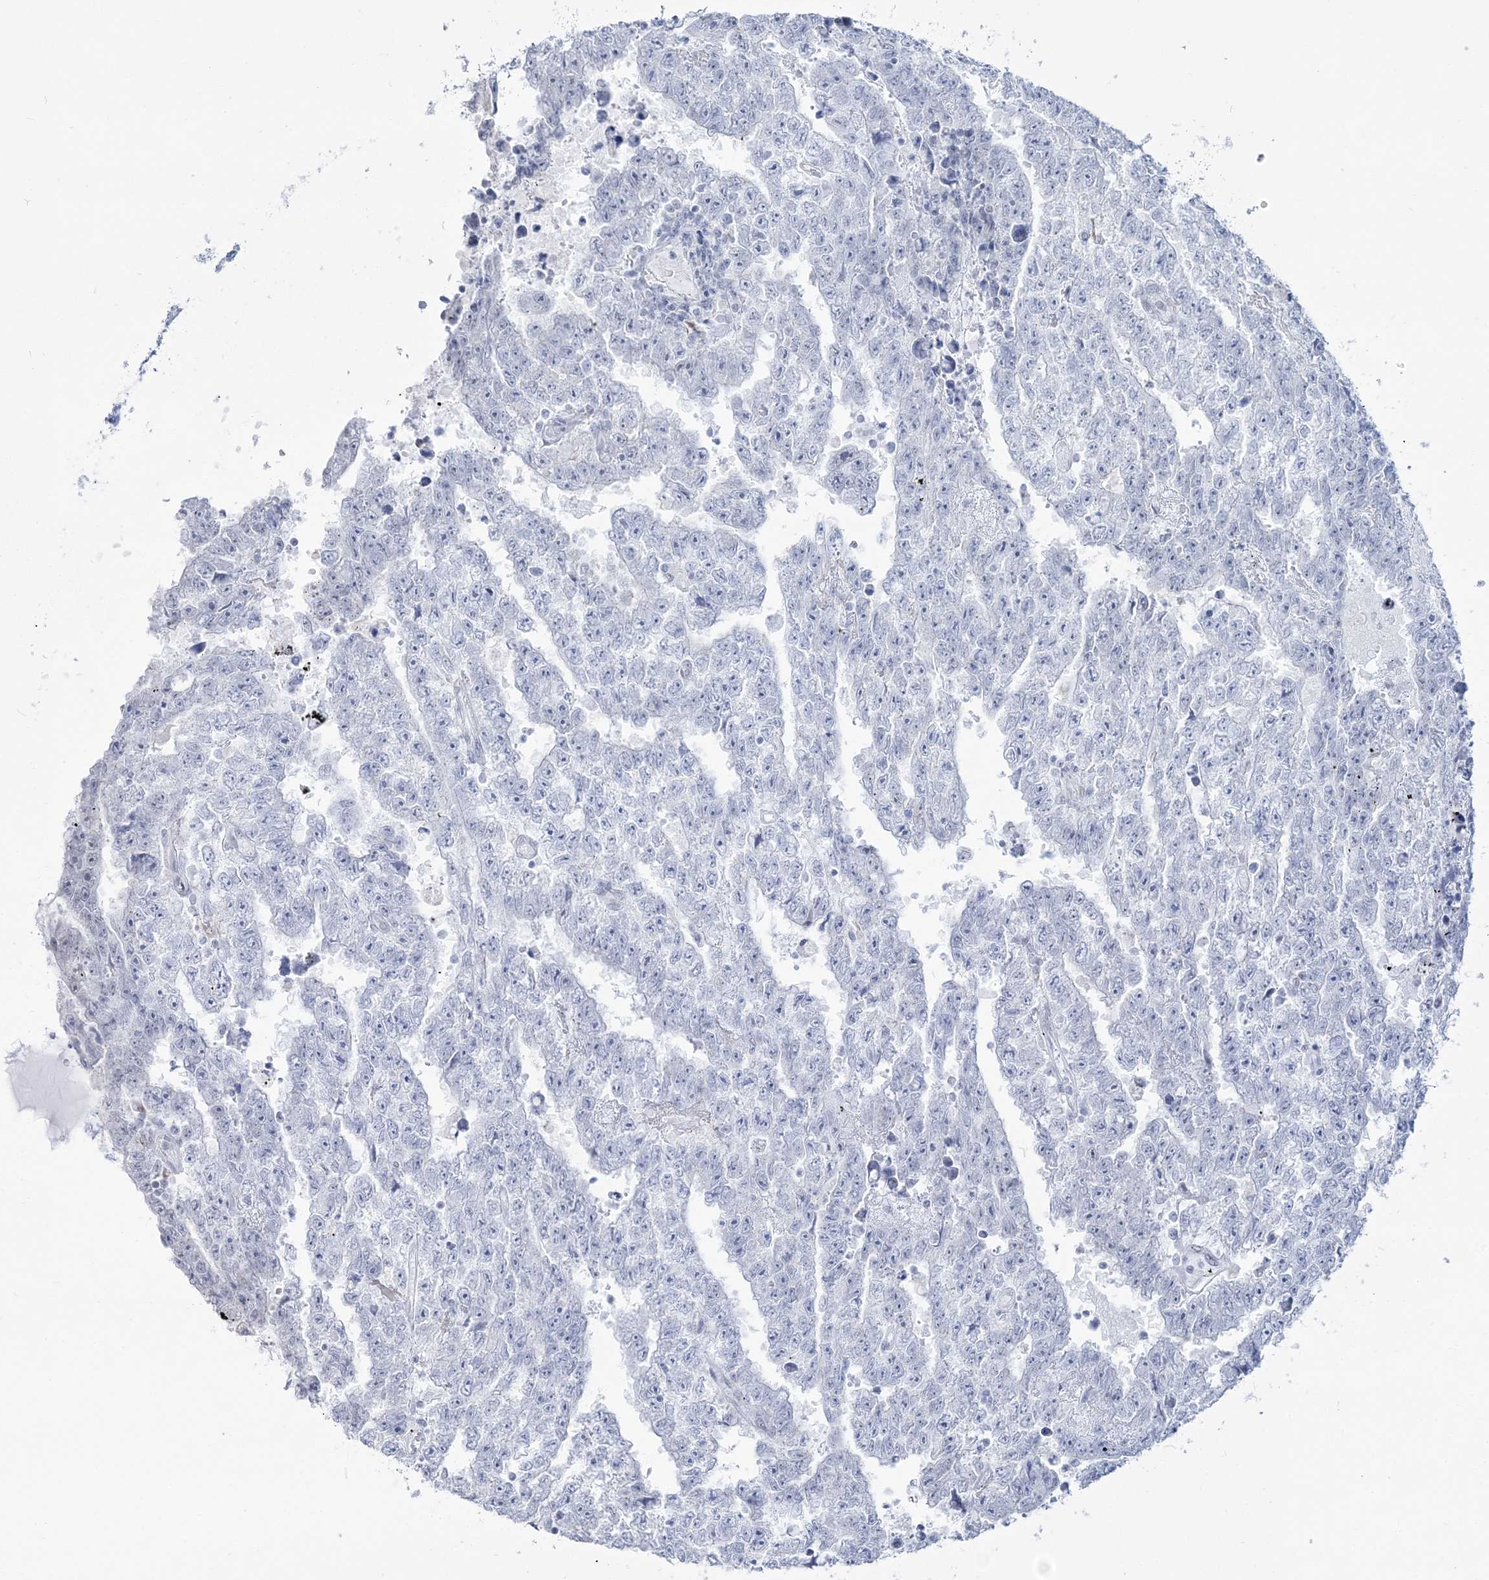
{"staining": {"intensity": "negative", "quantity": "none", "location": "none"}, "tissue": "testis cancer", "cell_type": "Tumor cells", "image_type": "cancer", "snomed": [{"axis": "morphology", "description": "Carcinoma, Embryonal, NOS"}, {"axis": "topography", "description": "Testis"}], "caption": "The photomicrograph shows no significant positivity in tumor cells of testis cancer (embryonal carcinoma).", "gene": "ZNF843", "patient": {"sex": "male", "age": 25}}